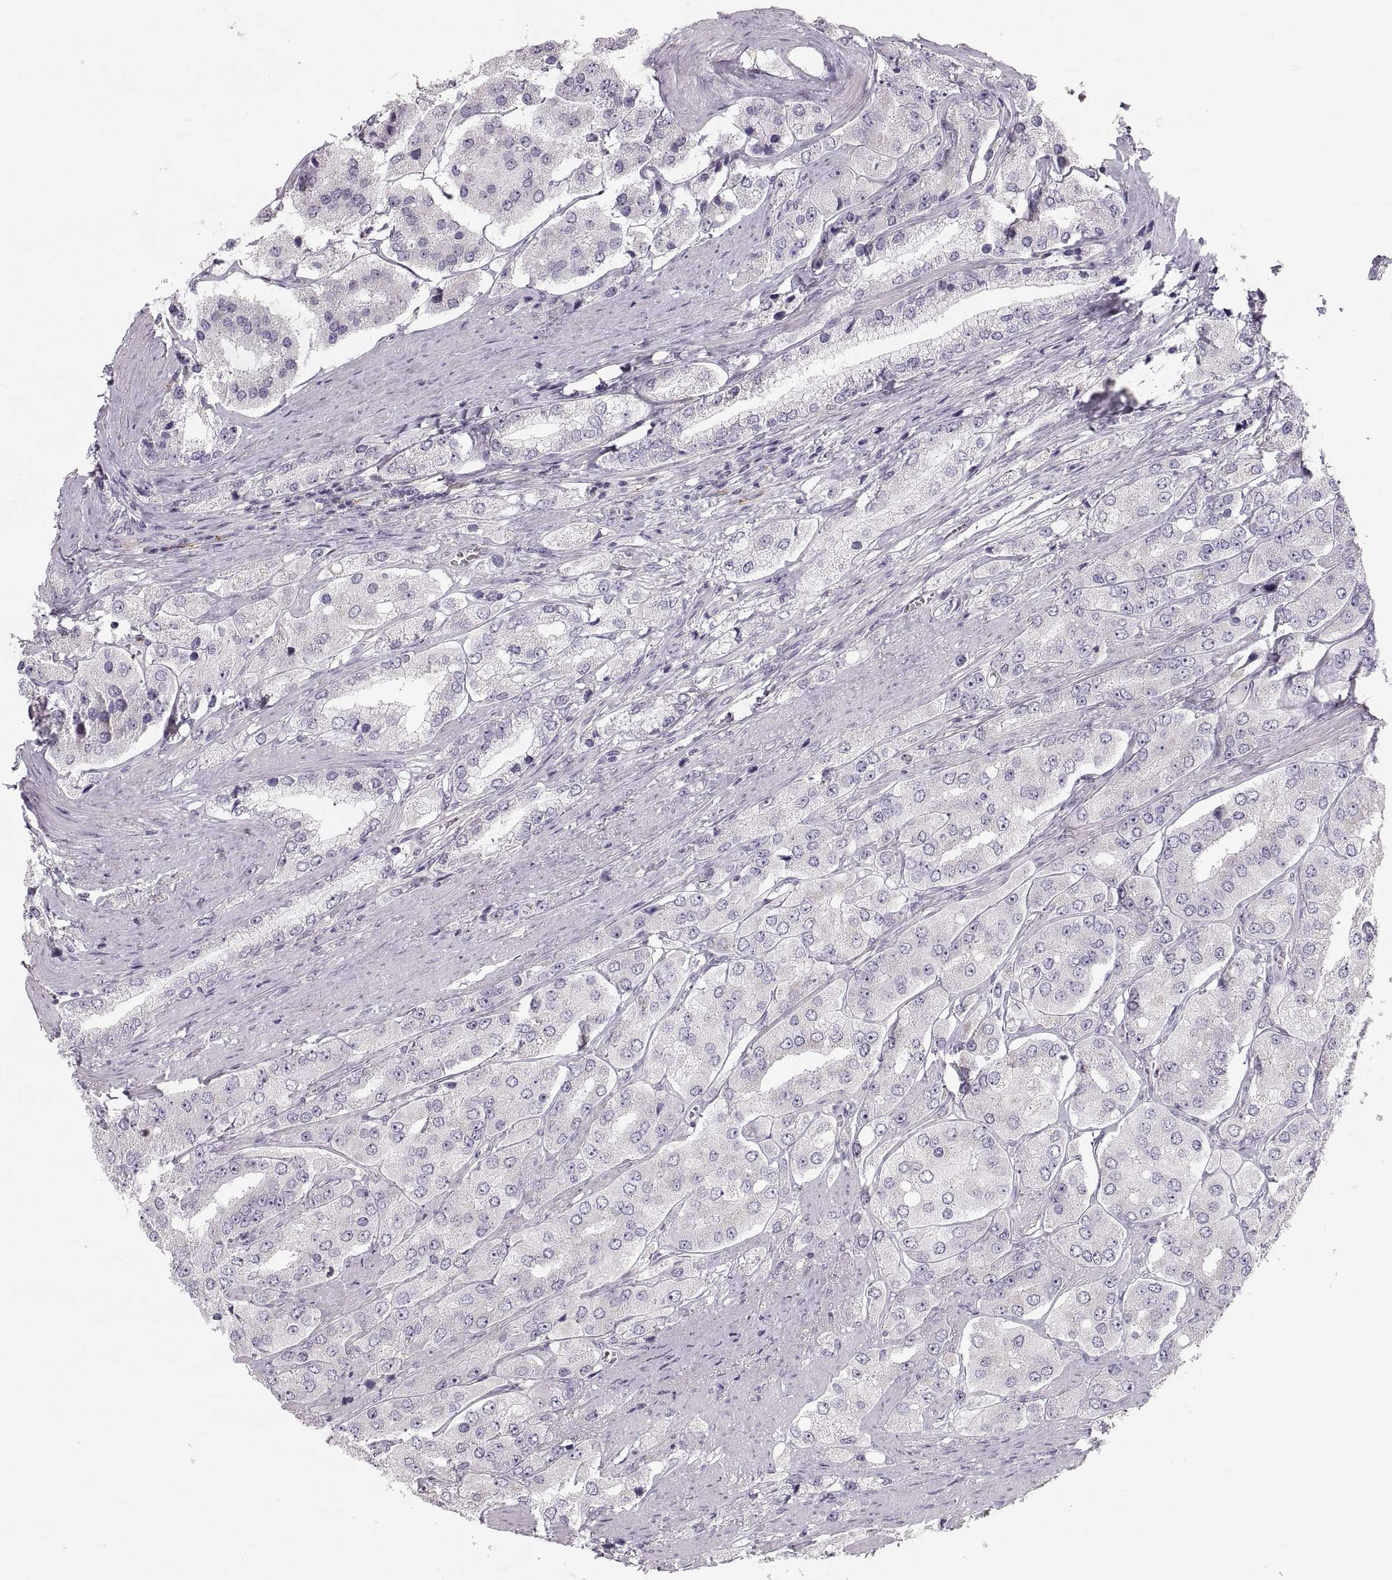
{"staining": {"intensity": "negative", "quantity": "none", "location": "none"}, "tissue": "prostate cancer", "cell_type": "Tumor cells", "image_type": "cancer", "snomed": [{"axis": "morphology", "description": "Adenocarcinoma, Low grade"}, {"axis": "topography", "description": "Prostate"}], "caption": "Prostate cancer (adenocarcinoma (low-grade)) was stained to show a protein in brown. There is no significant expression in tumor cells.", "gene": "RUNDC3A", "patient": {"sex": "male", "age": 69}}